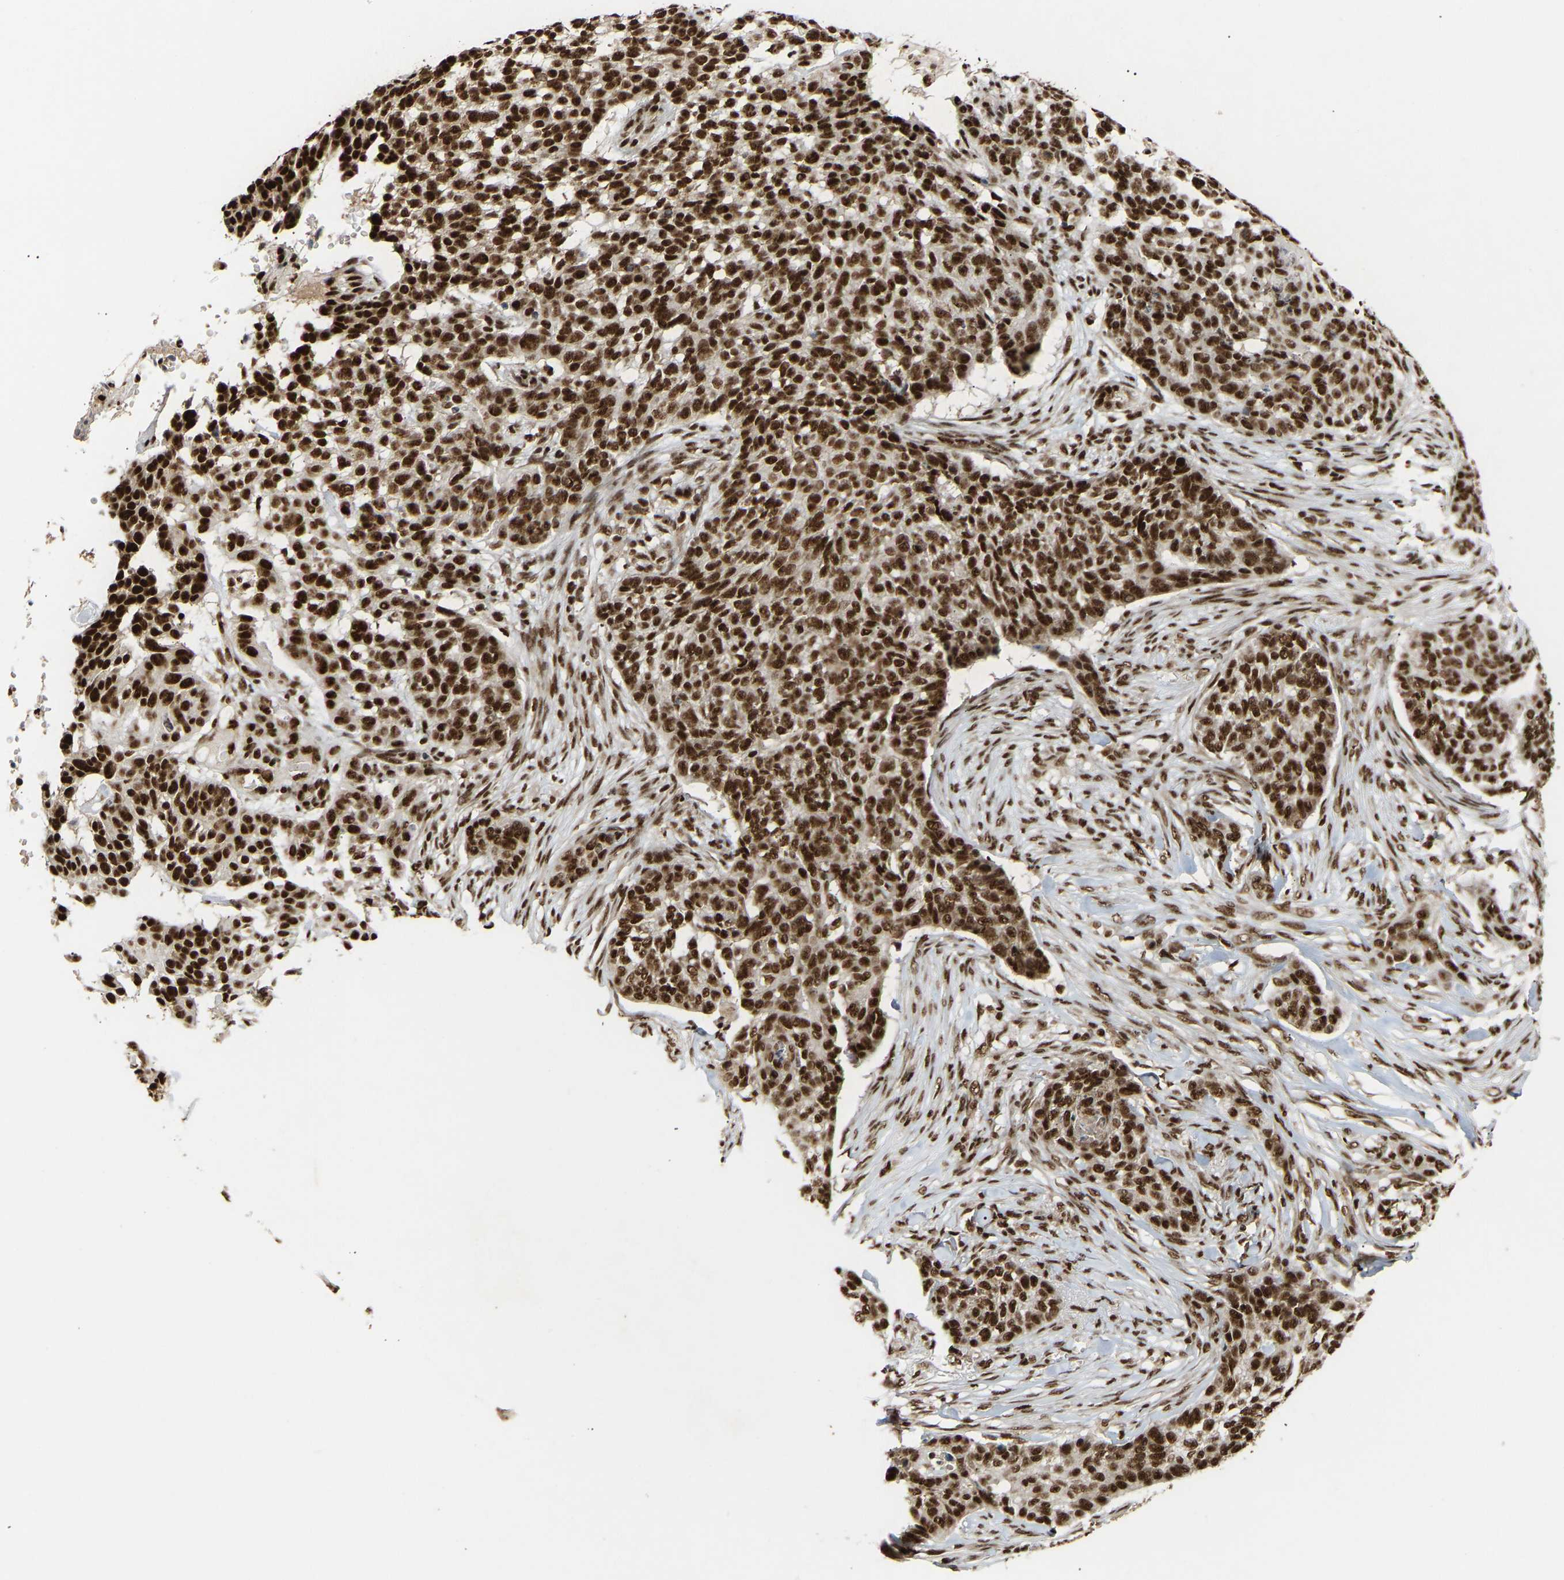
{"staining": {"intensity": "strong", "quantity": ">75%", "location": "nuclear"}, "tissue": "skin cancer", "cell_type": "Tumor cells", "image_type": "cancer", "snomed": [{"axis": "morphology", "description": "Basal cell carcinoma"}, {"axis": "topography", "description": "Skin"}], "caption": "A high-resolution image shows IHC staining of basal cell carcinoma (skin), which shows strong nuclear positivity in approximately >75% of tumor cells. (DAB = brown stain, brightfield microscopy at high magnification).", "gene": "ALYREF", "patient": {"sex": "male", "age": 85}}